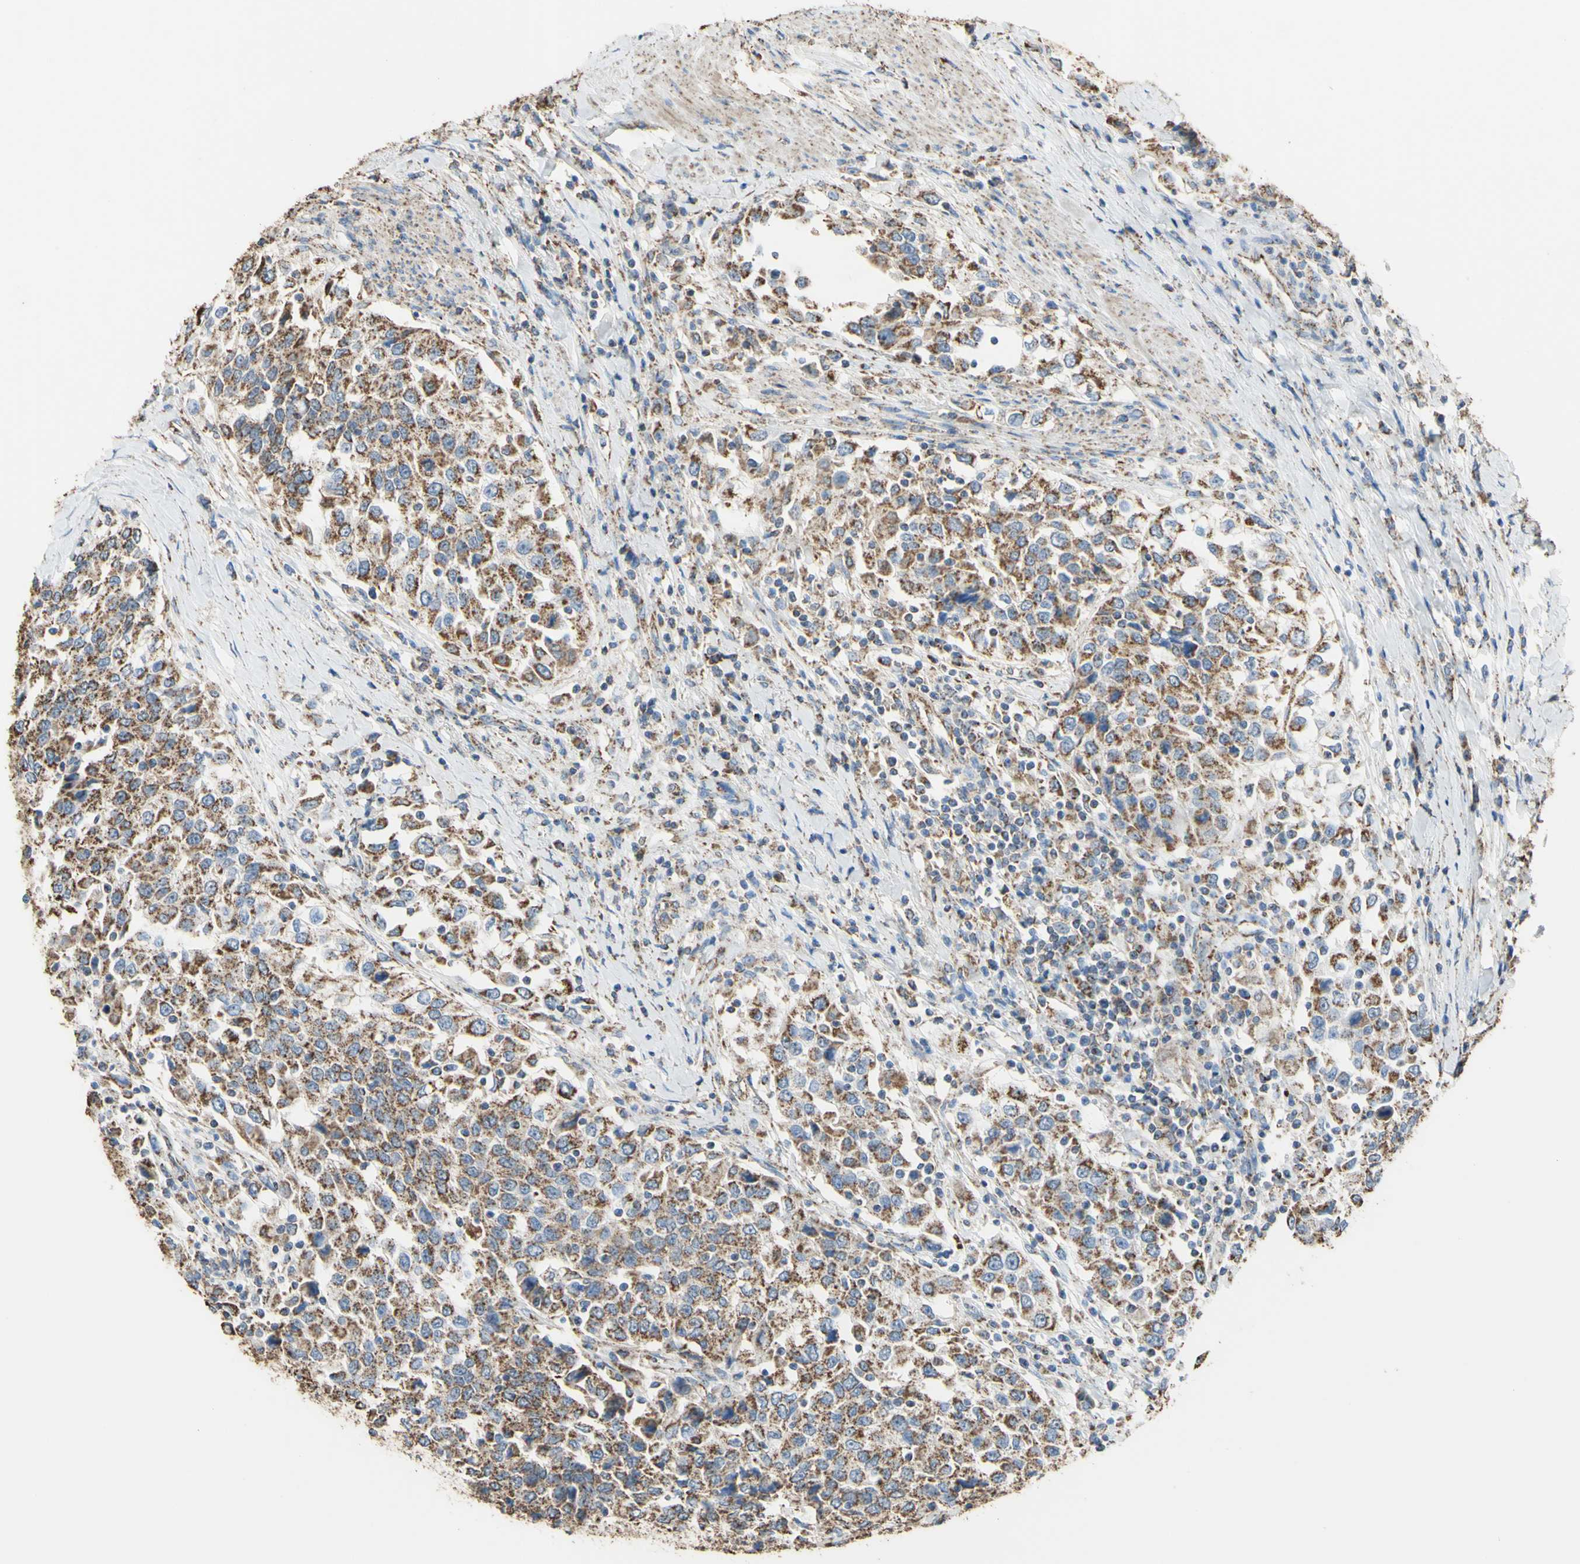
{"staining": {"intensity": "moderate", "quantity": ">75%", "location": "cytoplasmic/membranous"}, "tissue": "urothelial cancer", "cell_type": "Tumor cells", "image_type": "cancer", "snomed": [{"axis": "morphology", "description": "Urothelial carcinoma, High grade"}, {"axis": "topography", "description": "Urinary bladder"}], "caption": "The immunohistochemical stain shows moderate cytoplasmic/membranous staining in tumor cells of urothelial carcinoma (high-grade) tissue.", "gene": "CMKLR2", "patient": {"sex": "female", "age": 80}}